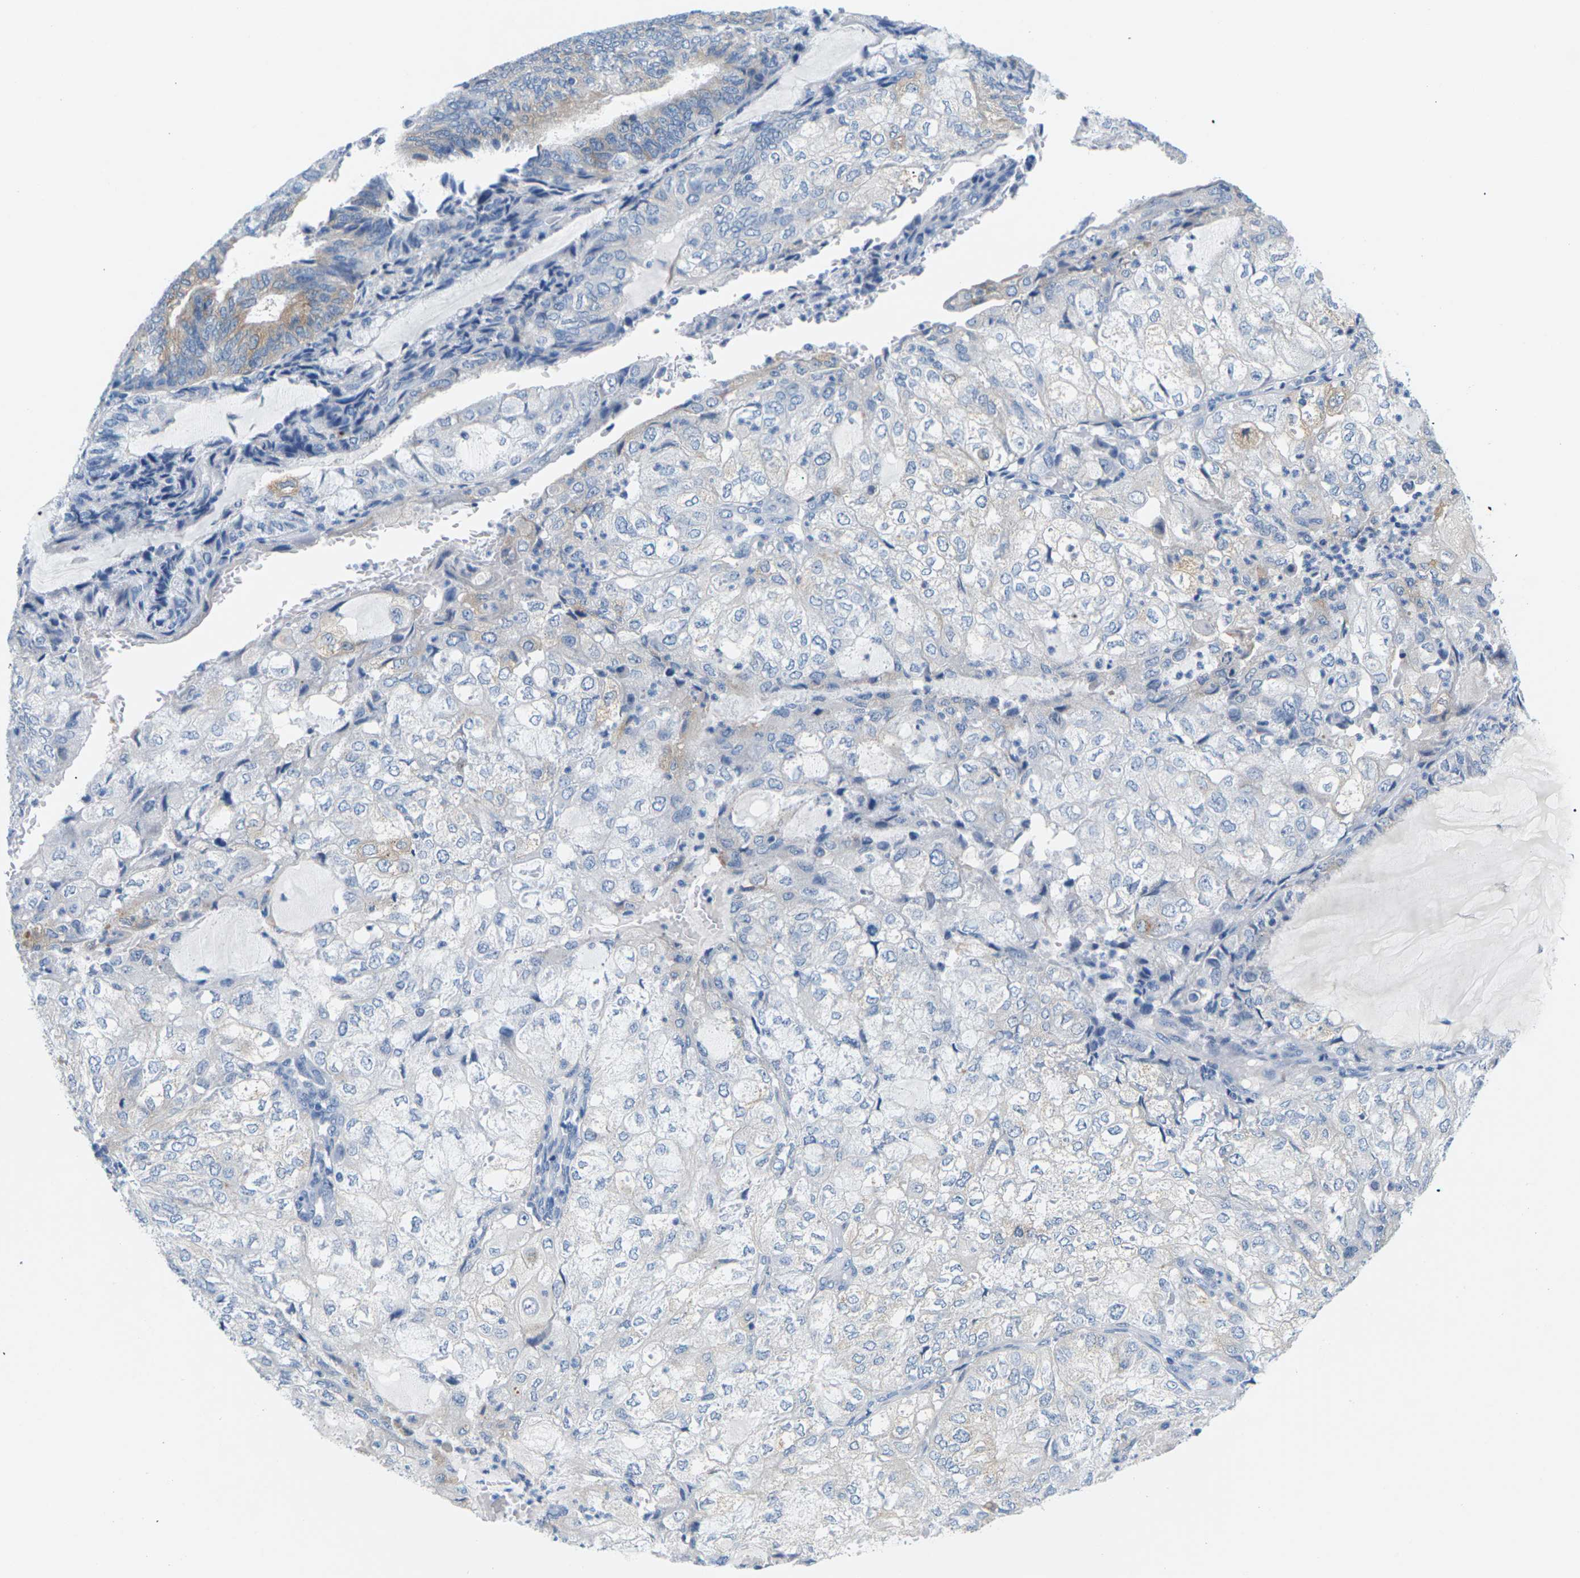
{"staining": {"intensity": "weak", "quantity": "<25%", "location": "cytoplasmic/membranous"}, "tissue": "endometrial cancer", "cell_type": "Tumor cells", "image_type": "cancer", "snomed": [{"axis": "morphology", "description": "Adenocarcinoma, NOS"}, {"axis": "topography", "description": "Endometrium"}], "caption": "High magnification brightfield microscopy of adenocarcinoma (endometrial) stained with DAB (brown) and counterstained with hematoxylin (blue): tumor cells show no significant expression.", "gene": "SYNGR2", "patient": {"sex": "female", "age": 81}}